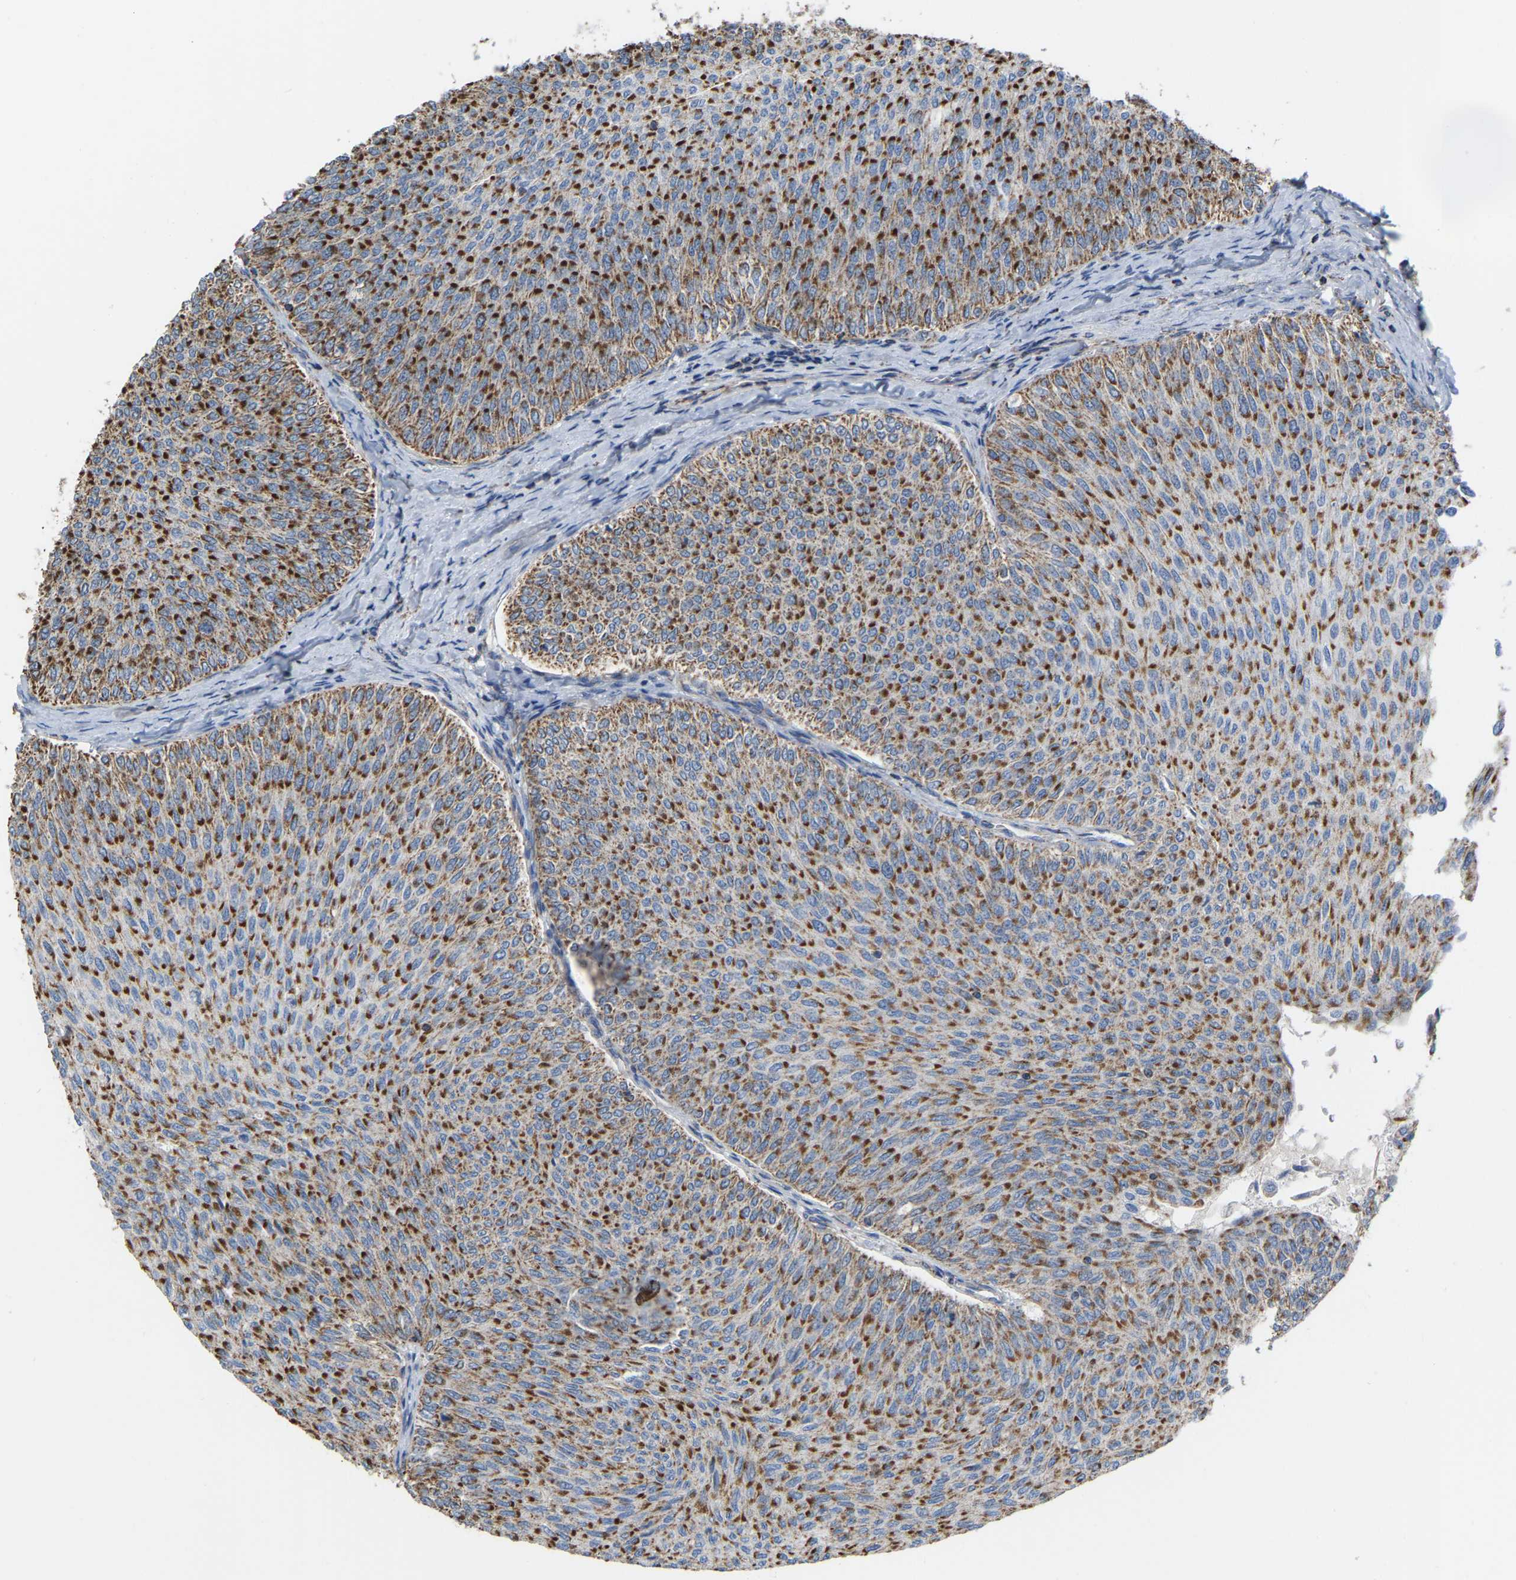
{"staining": {"intensity": "strong", "quantity": ">75%", "location": "cytoplasmic/membranous"}, "tissue": "urothelial cancer", "cell_type": "Tumor cells", "image_type": "cancer", "snomed": [{"axis": "morphology", "description": "Urothelial carcinoma, Low grade"}, {"axis": "topography", "description": "Urinary bladder"}], "caption": "High-magnification brightfield microscopy of urothelial carcinoma (low-grade) stained with DAB (brown) and counterstained with hematoxylin (blue). tumor cells exhibit strong cytoplasmic/membranous staining is present in approximately>75% of cells. Immunohistochemistry stains the protein of interest in brown and the nuclei are stained blue.", "gene": "CBLB", "patient": {"sex": "male", "age": 78}}